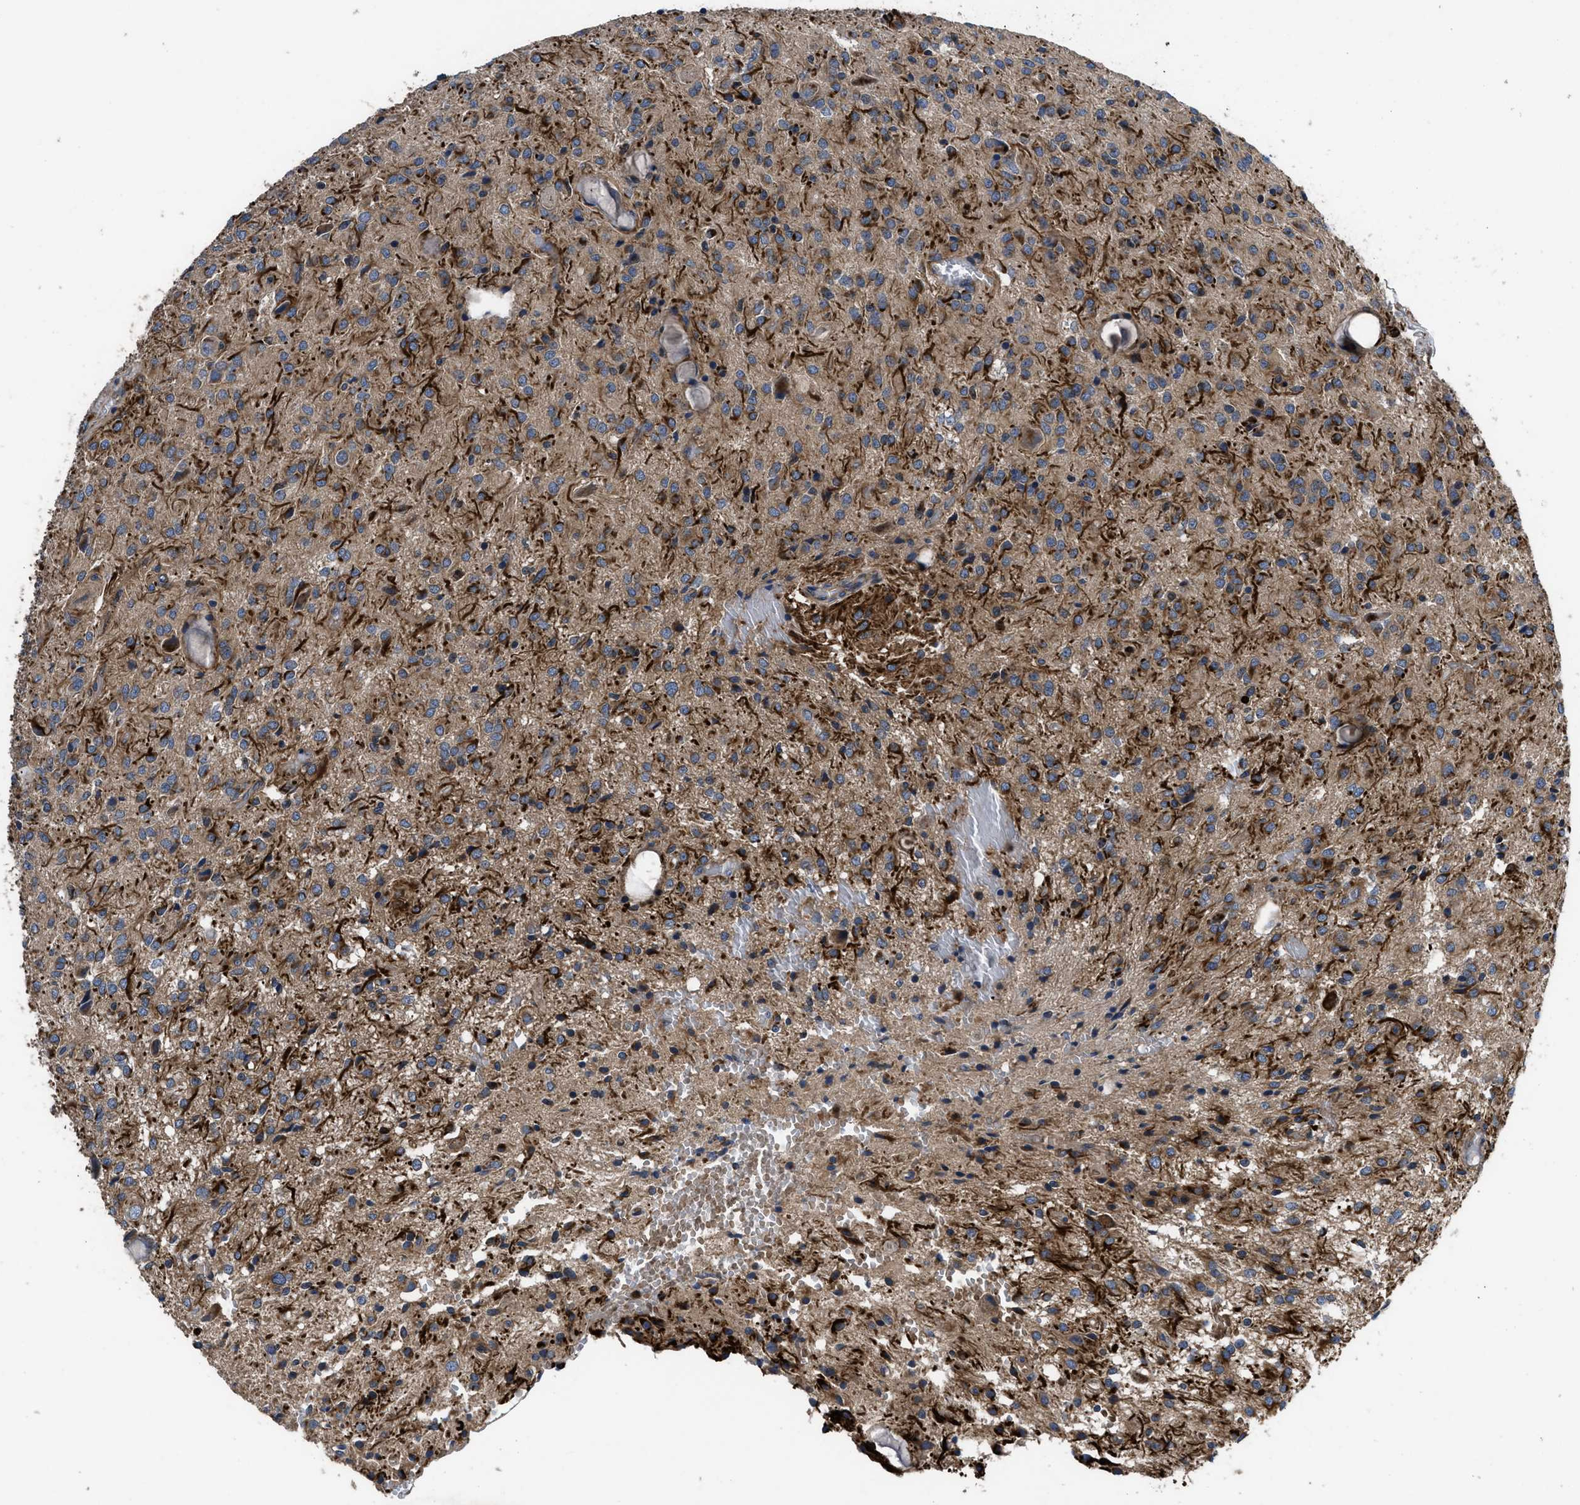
{"staining": {"intensity": "moderate", "quantity": ">75%", "location": "cytoplasmic/membranous"}, "tissue": "glioma", "cell_type": "Tumor cells", "image_type": "cancer", "snomed": [{"axis": "morphology", "description": "Glioma, malignant, High grade"}, {"axis": "topography", "description": "Brain"}], "caption": "A photomicrograph showing moderate cytoplasmic/membranous expression in about >75% of tumor cells in malignant glioma (high-grade), as visualized by brown immunohistochemical staining.", "gene": "YBEY", "patient": {"sex": "female", "age": 59}}